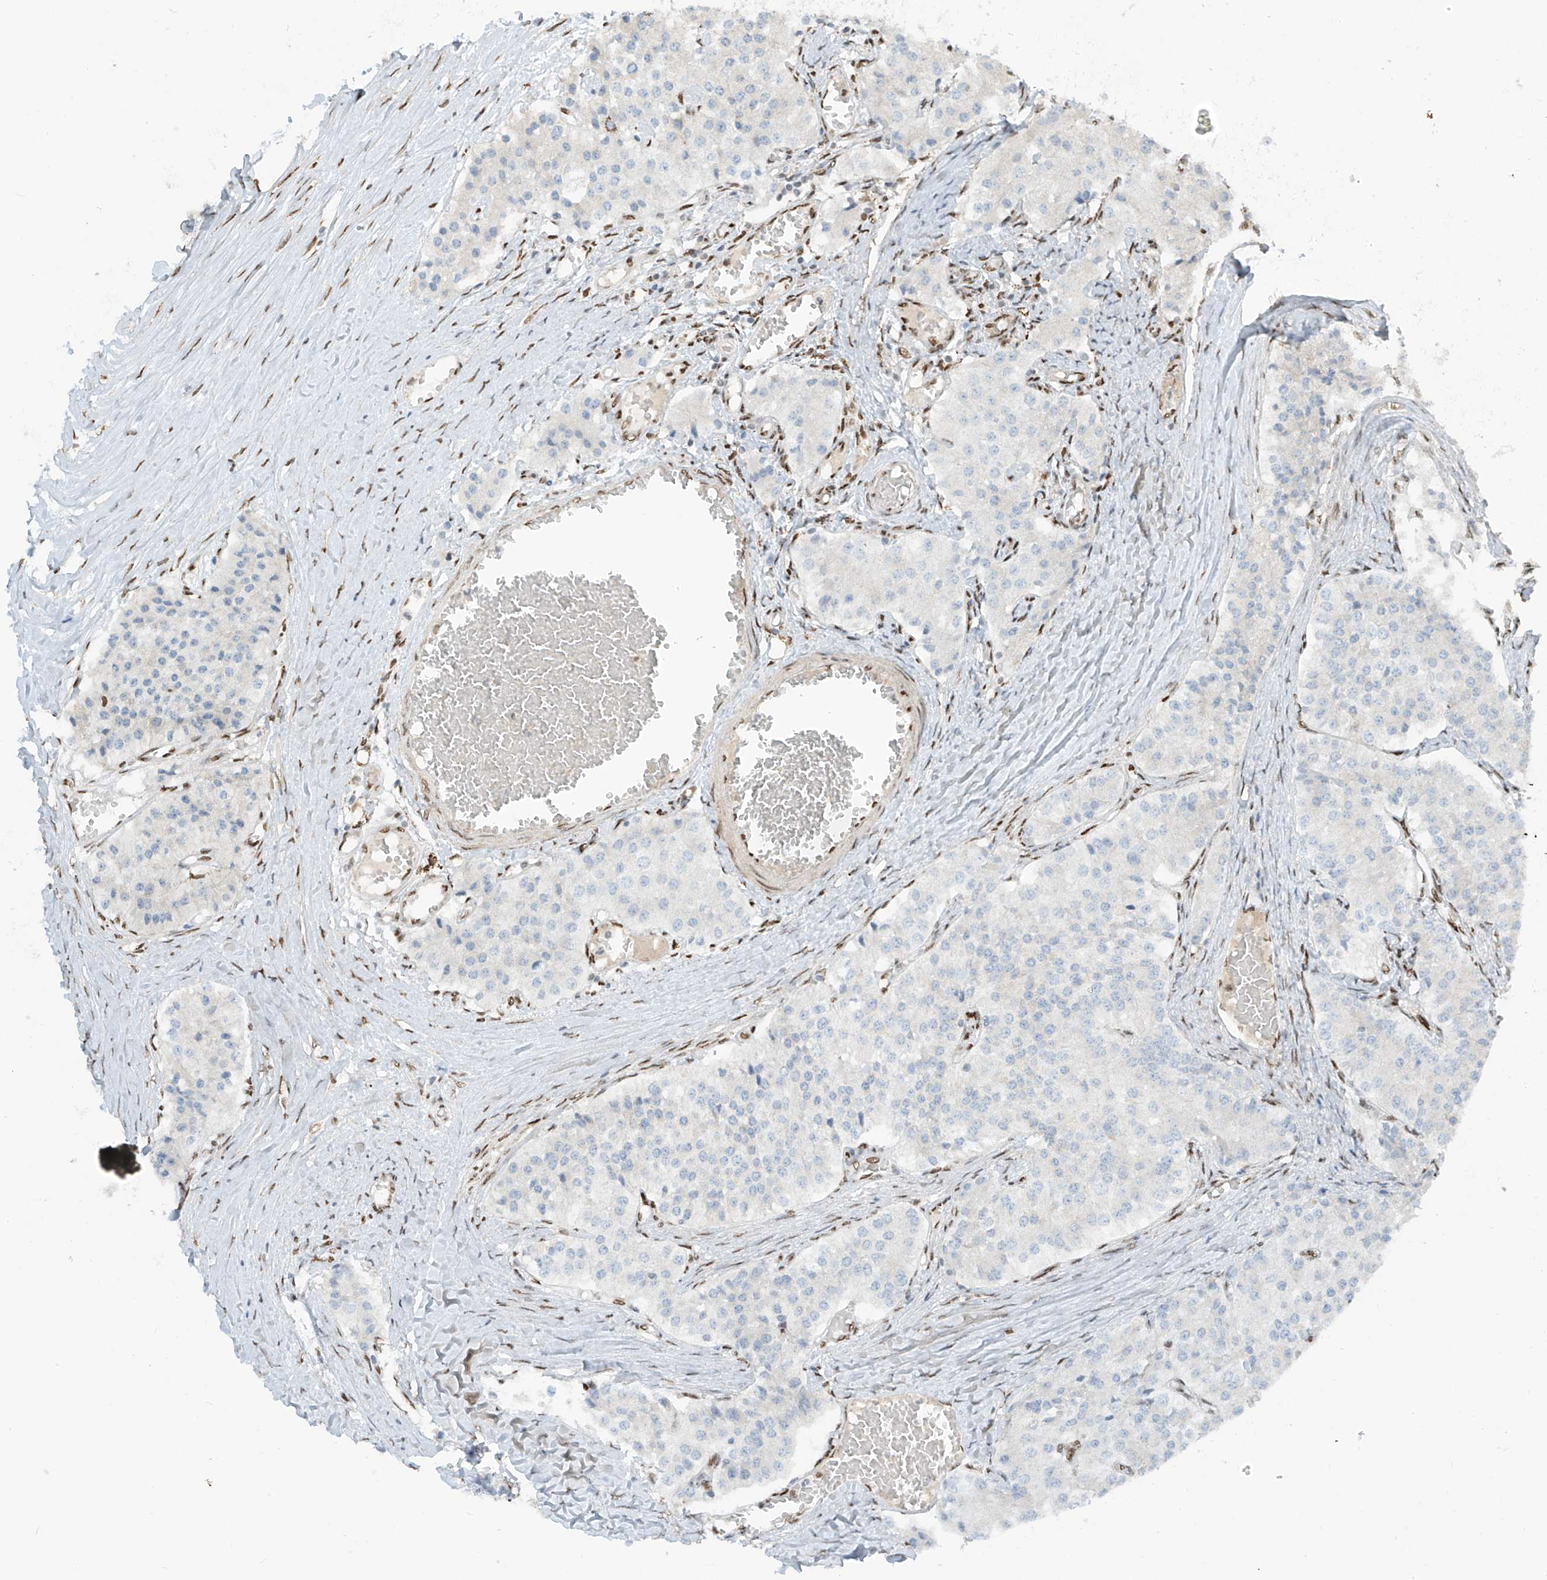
{"staining": {"intensity": "negative", "quantity": "none", "location": "none"}, "tissue": "carcinoid", "cell_type": "Tumor cells", "image_type": "cancer", "snomed": [{"axis": "morphology", "description": "Carcinoid, malignant, NOS"}, {"axis": "topography", "description": "Colon"}], "caption": "A histopathology image of human carcinoid is negative for staining in tumor cells. The staining is performed using DAB (3,3'-diaminobenzidine) brown chromogen with nuclei counter-stained in using hematoxylin.", "gene": "PM20D2", "patient": {"sex": "female", "age": 52}}